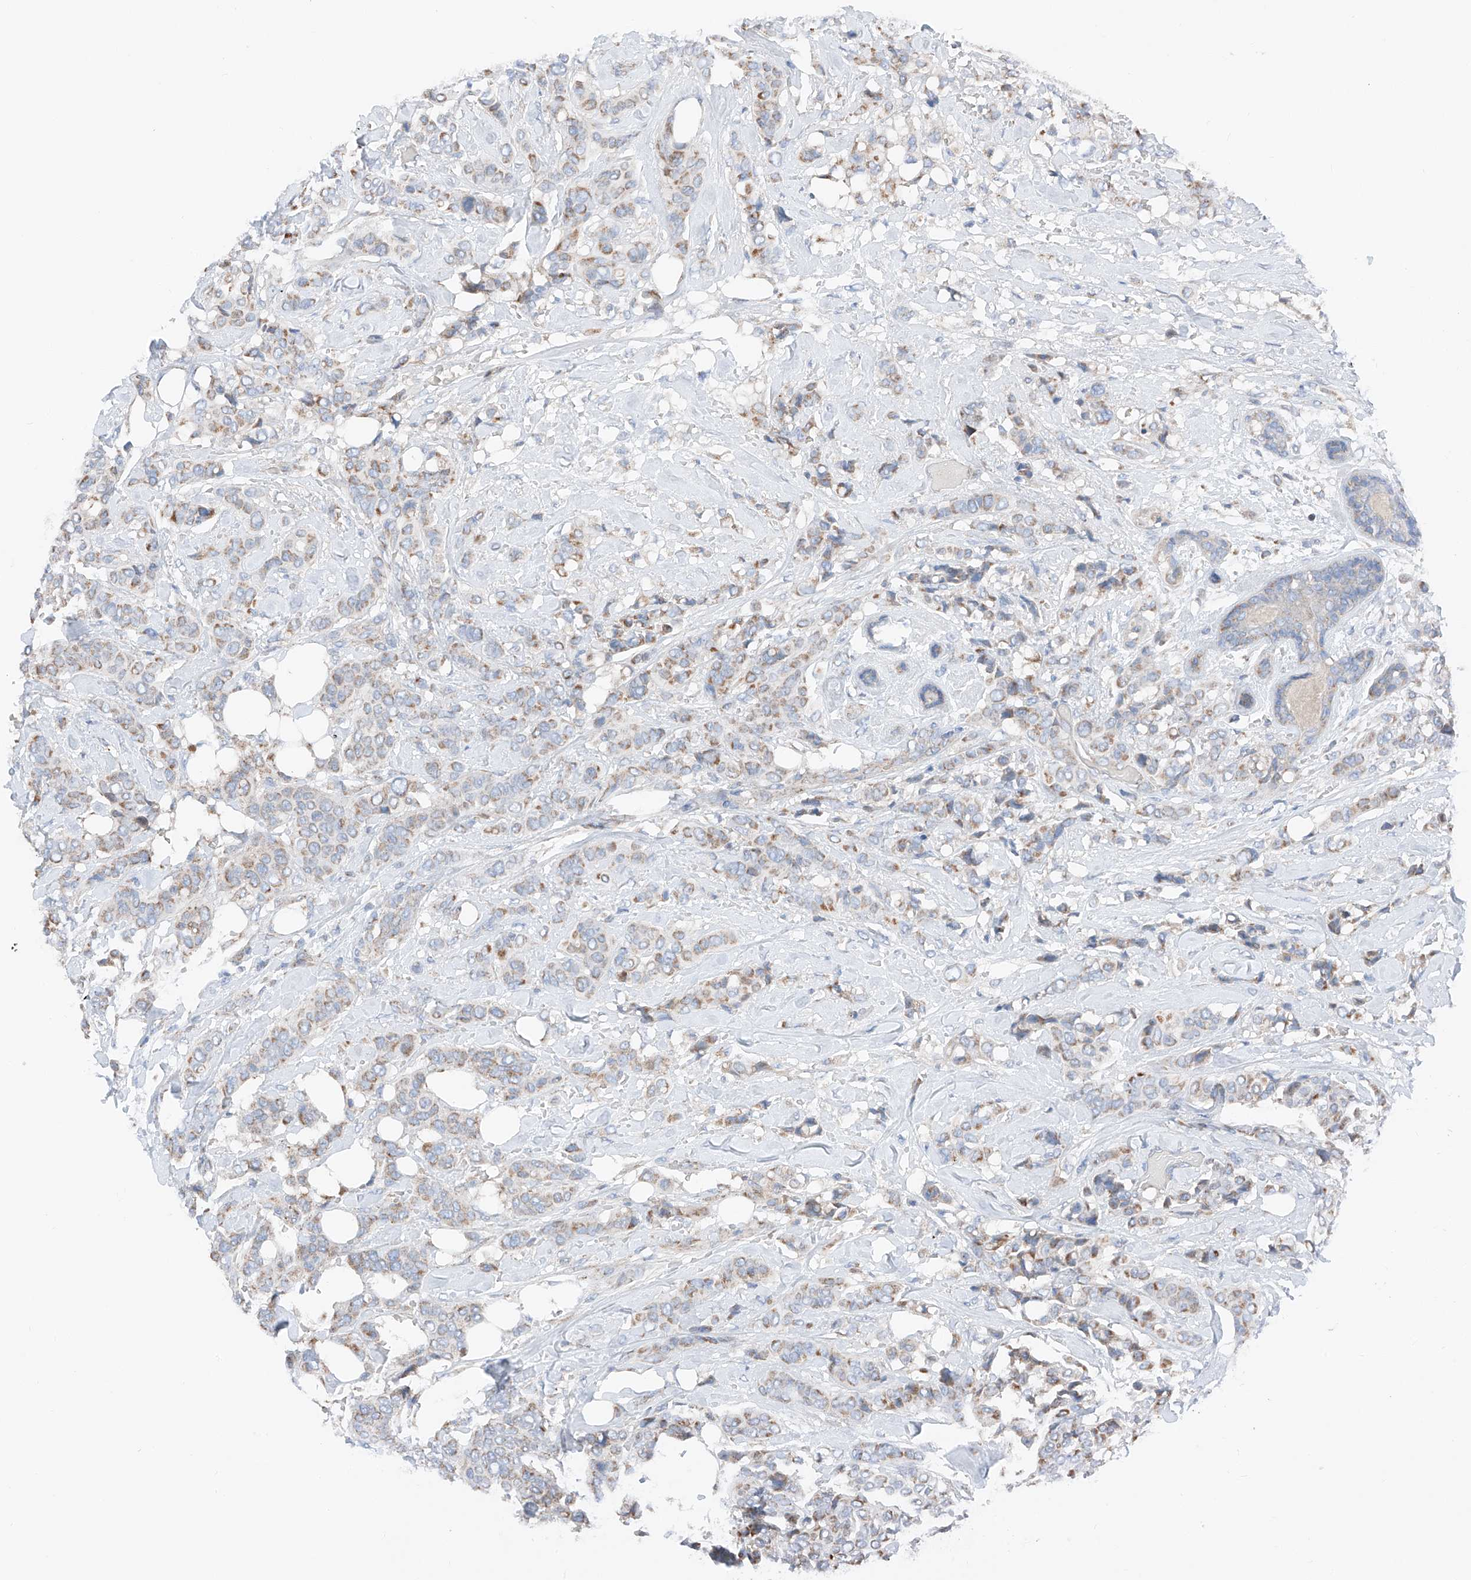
{"staining": {"intensity": "moderate", "quantity": "<25%", "location": "cytoplasmic/membranous"}, "tissue": "breast cancer", "cell_type": "Tumor cells", "image_type": "cancer", "snomed": [{"axis": "morphology", "description": "Lobular carcinoma"}, {"axis": "topography", "description": "Breast"}], "caption": "The histopathology image displays staining of breast lobular carcinoma, revealing moderate cytoplasmic/membranous protein positivity (brown color) within tumor cells. The staining was performed using DAB (3,3'-diaminobenzidine), with brown indicating positive protein expression. Nuclei are stained blue with hematoxylin.", "gene": "MRAP", "patient": {"sex": "female", "age": 51}}